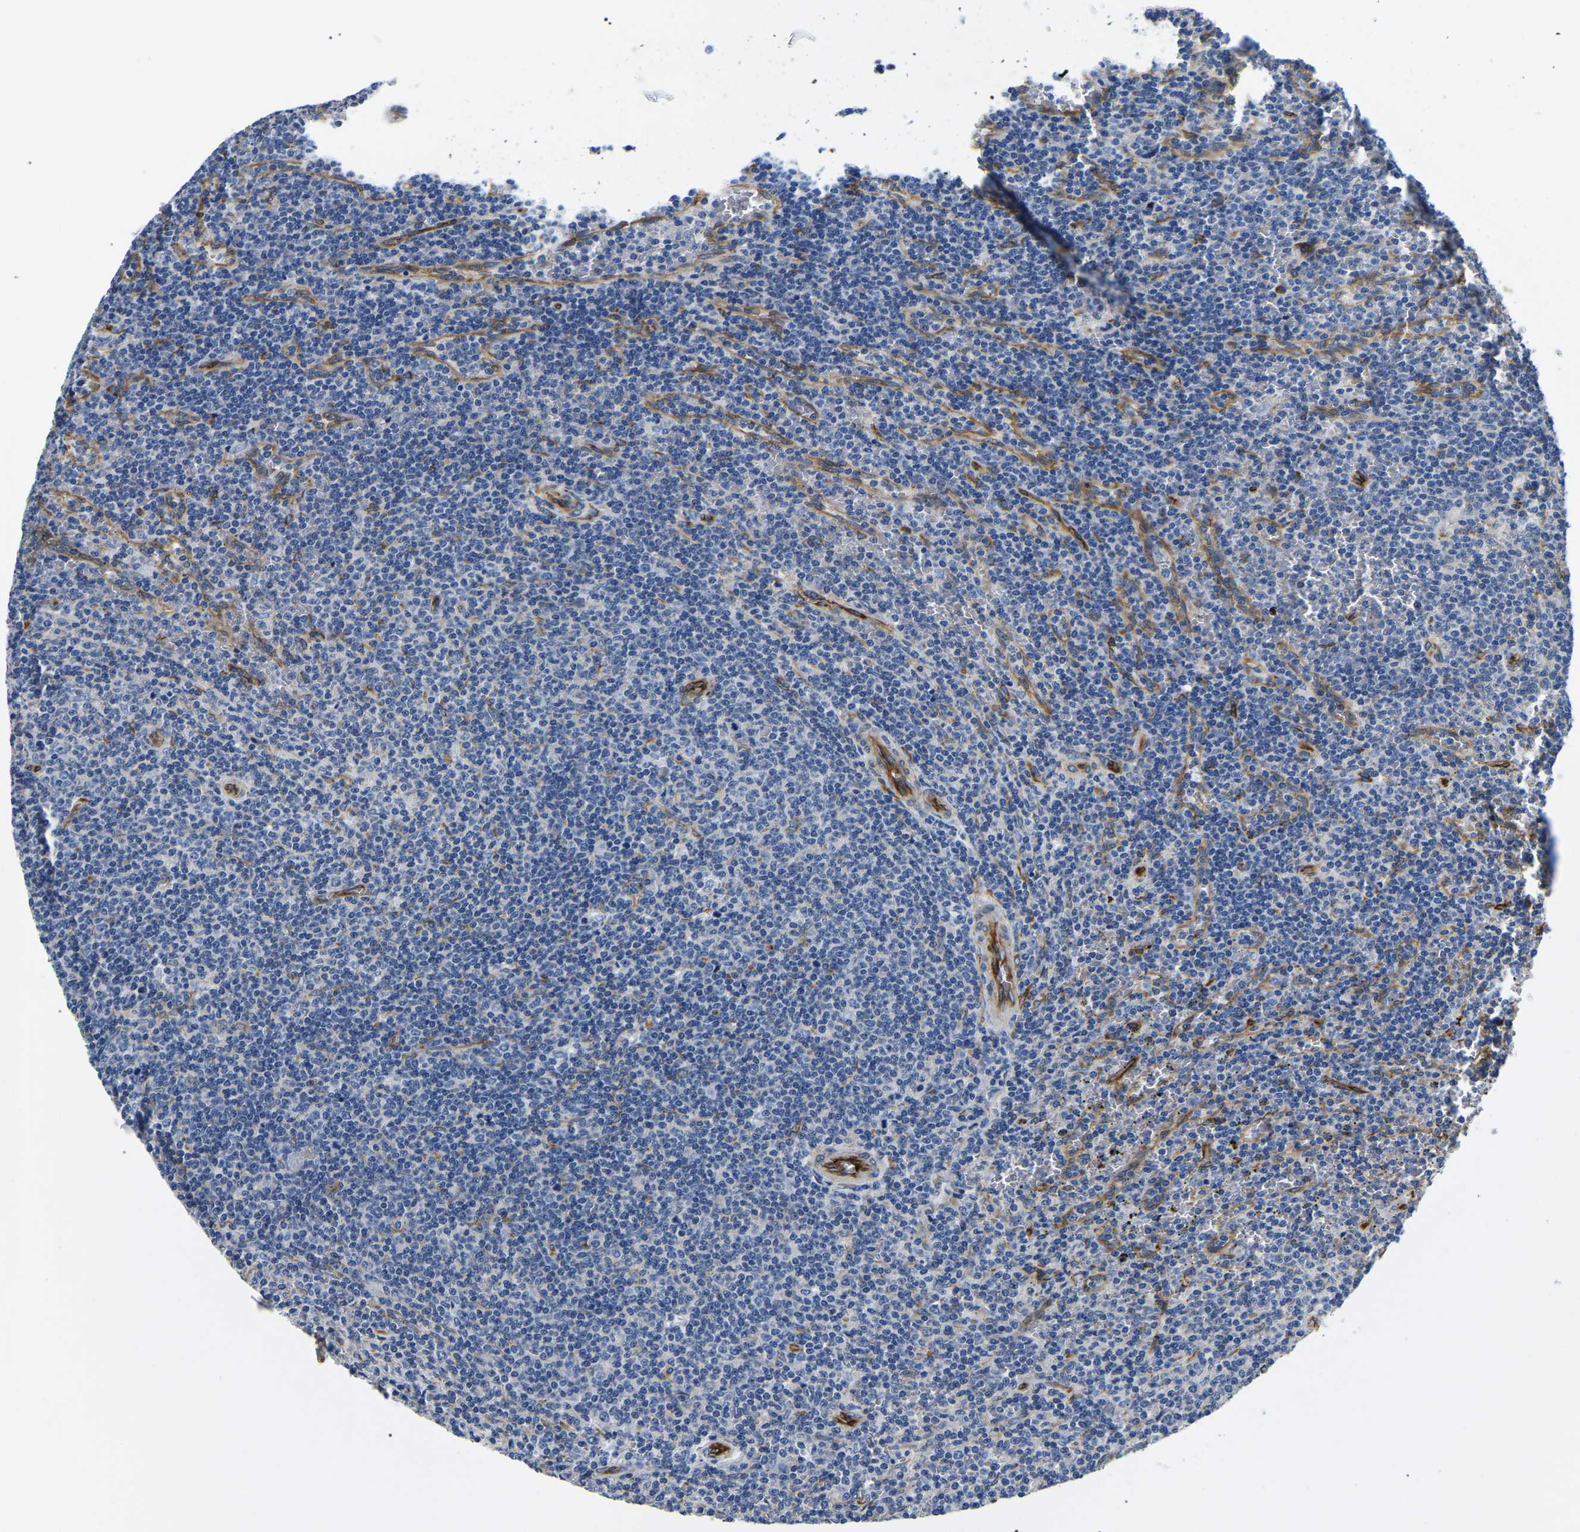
{"staining": {"intensity": "negative", "quantity": "none", "location": "none"}, "tissue": "lymphoma", "cell_type": "Tumor cells", "image_type": "cancer", "snomed": [{"axis": "morphology", "description": "Malignant lymphoma, non-Hodgkin's type, Low grade"}, {"axis": "topography", "description": "Spleen"}], "caption": "Image shows no protein staining in tumor cells of lymphoma tissue.", "gene": "DUSP8", "patient": {"sex": "female", "age": 19}}